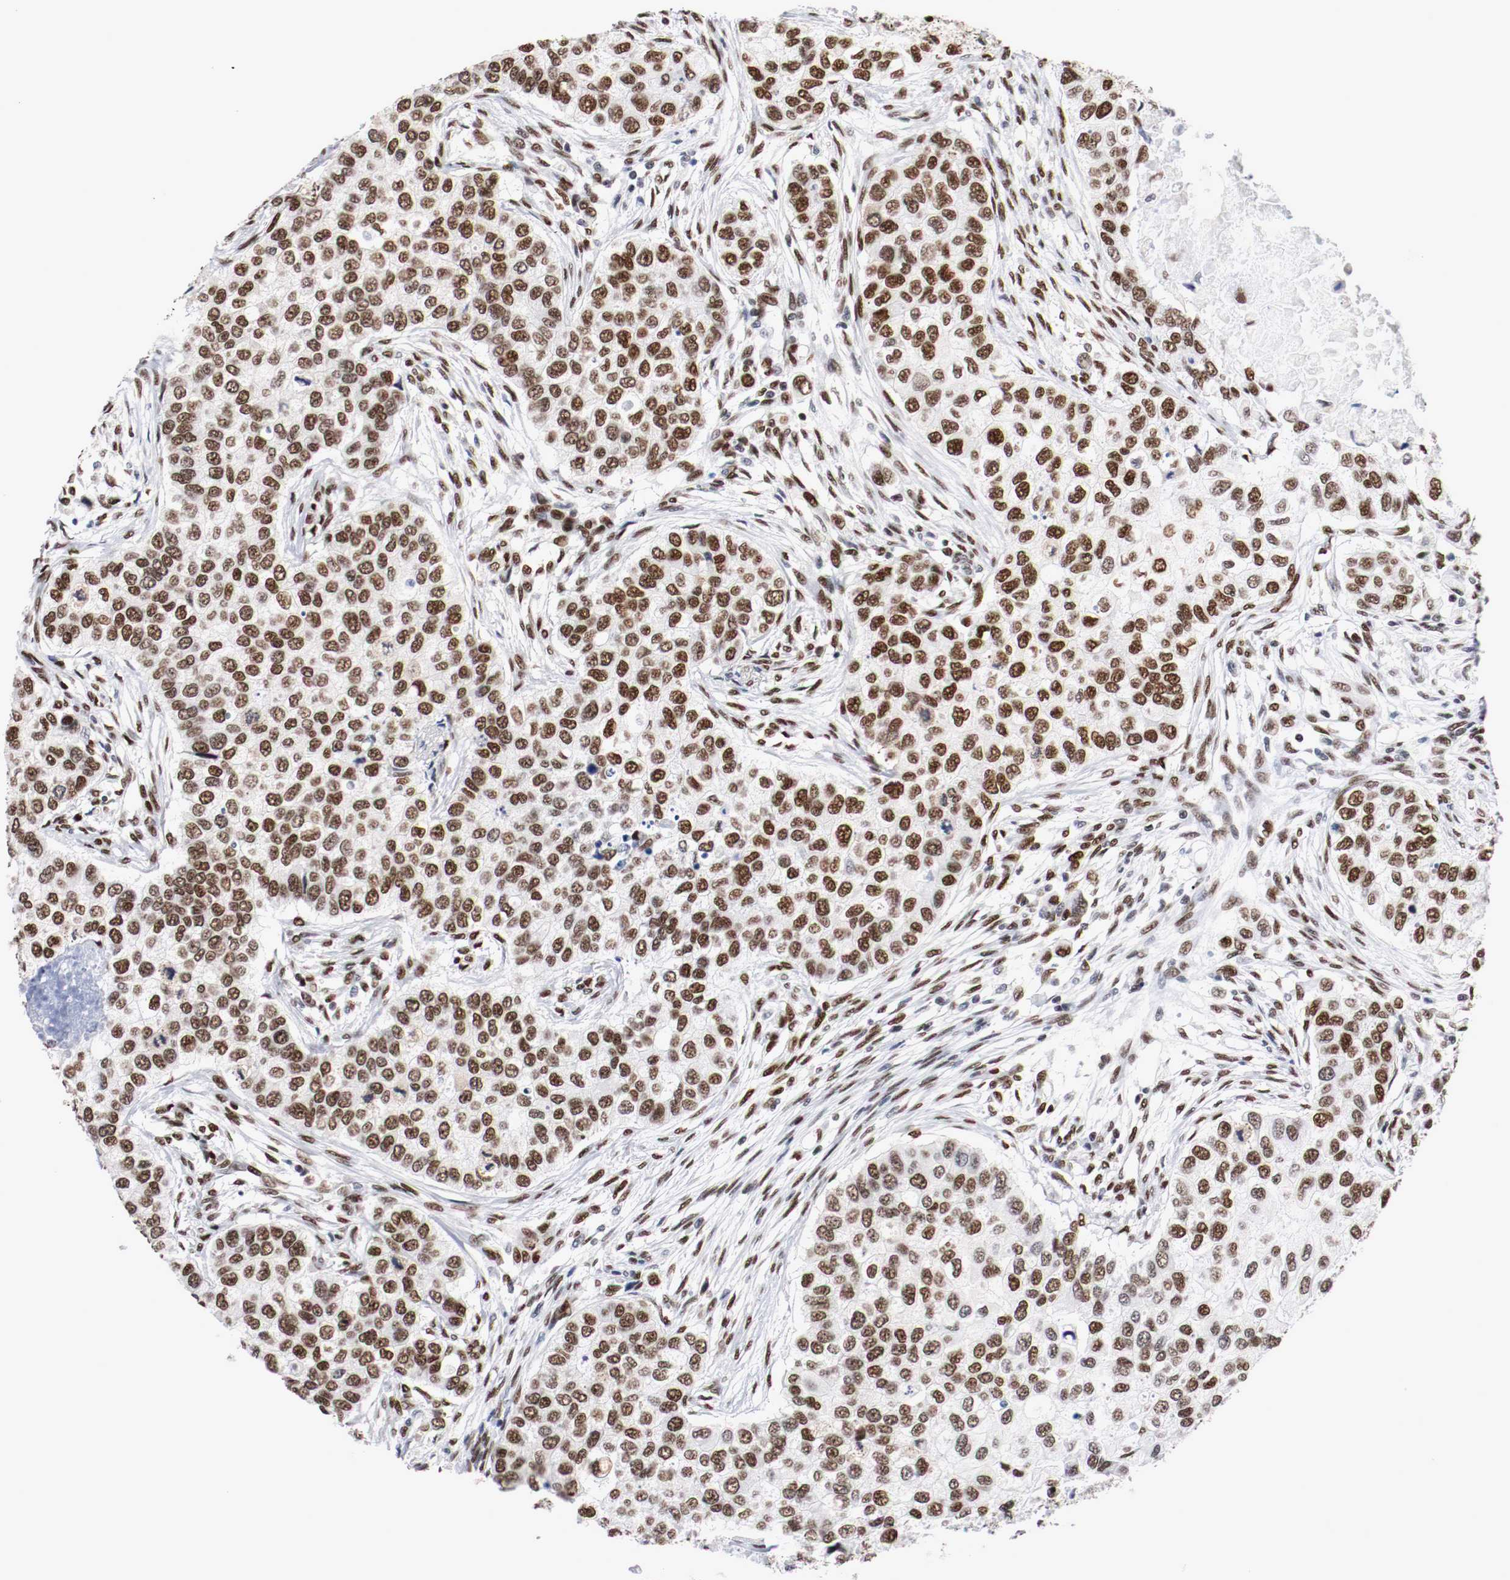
{"staining": {"intensity": "strong", "quantity": ">75%", "location": "nuclear"}, "tissue": "breast cancer", "cell_type": "Tumor cells", "image_type": "cancer", "snomed": [{"axis": "morphology", "description": "Normal tissue, NOS"}, {"axis": "morphology", "description": "Duct carcinoma"}, {"axis": "topography", "description": "Breast"}], "caption": "A high amount of strong nuclear staining is appreciated in approximately >75% of tumor cells in intraductal carcinoma (breast) tissue. (brown staining indicates protein expression, while blue staining denotes nuclei).", "gene": "MEF2D", "patient": {"sex": "female", "age": 49}}